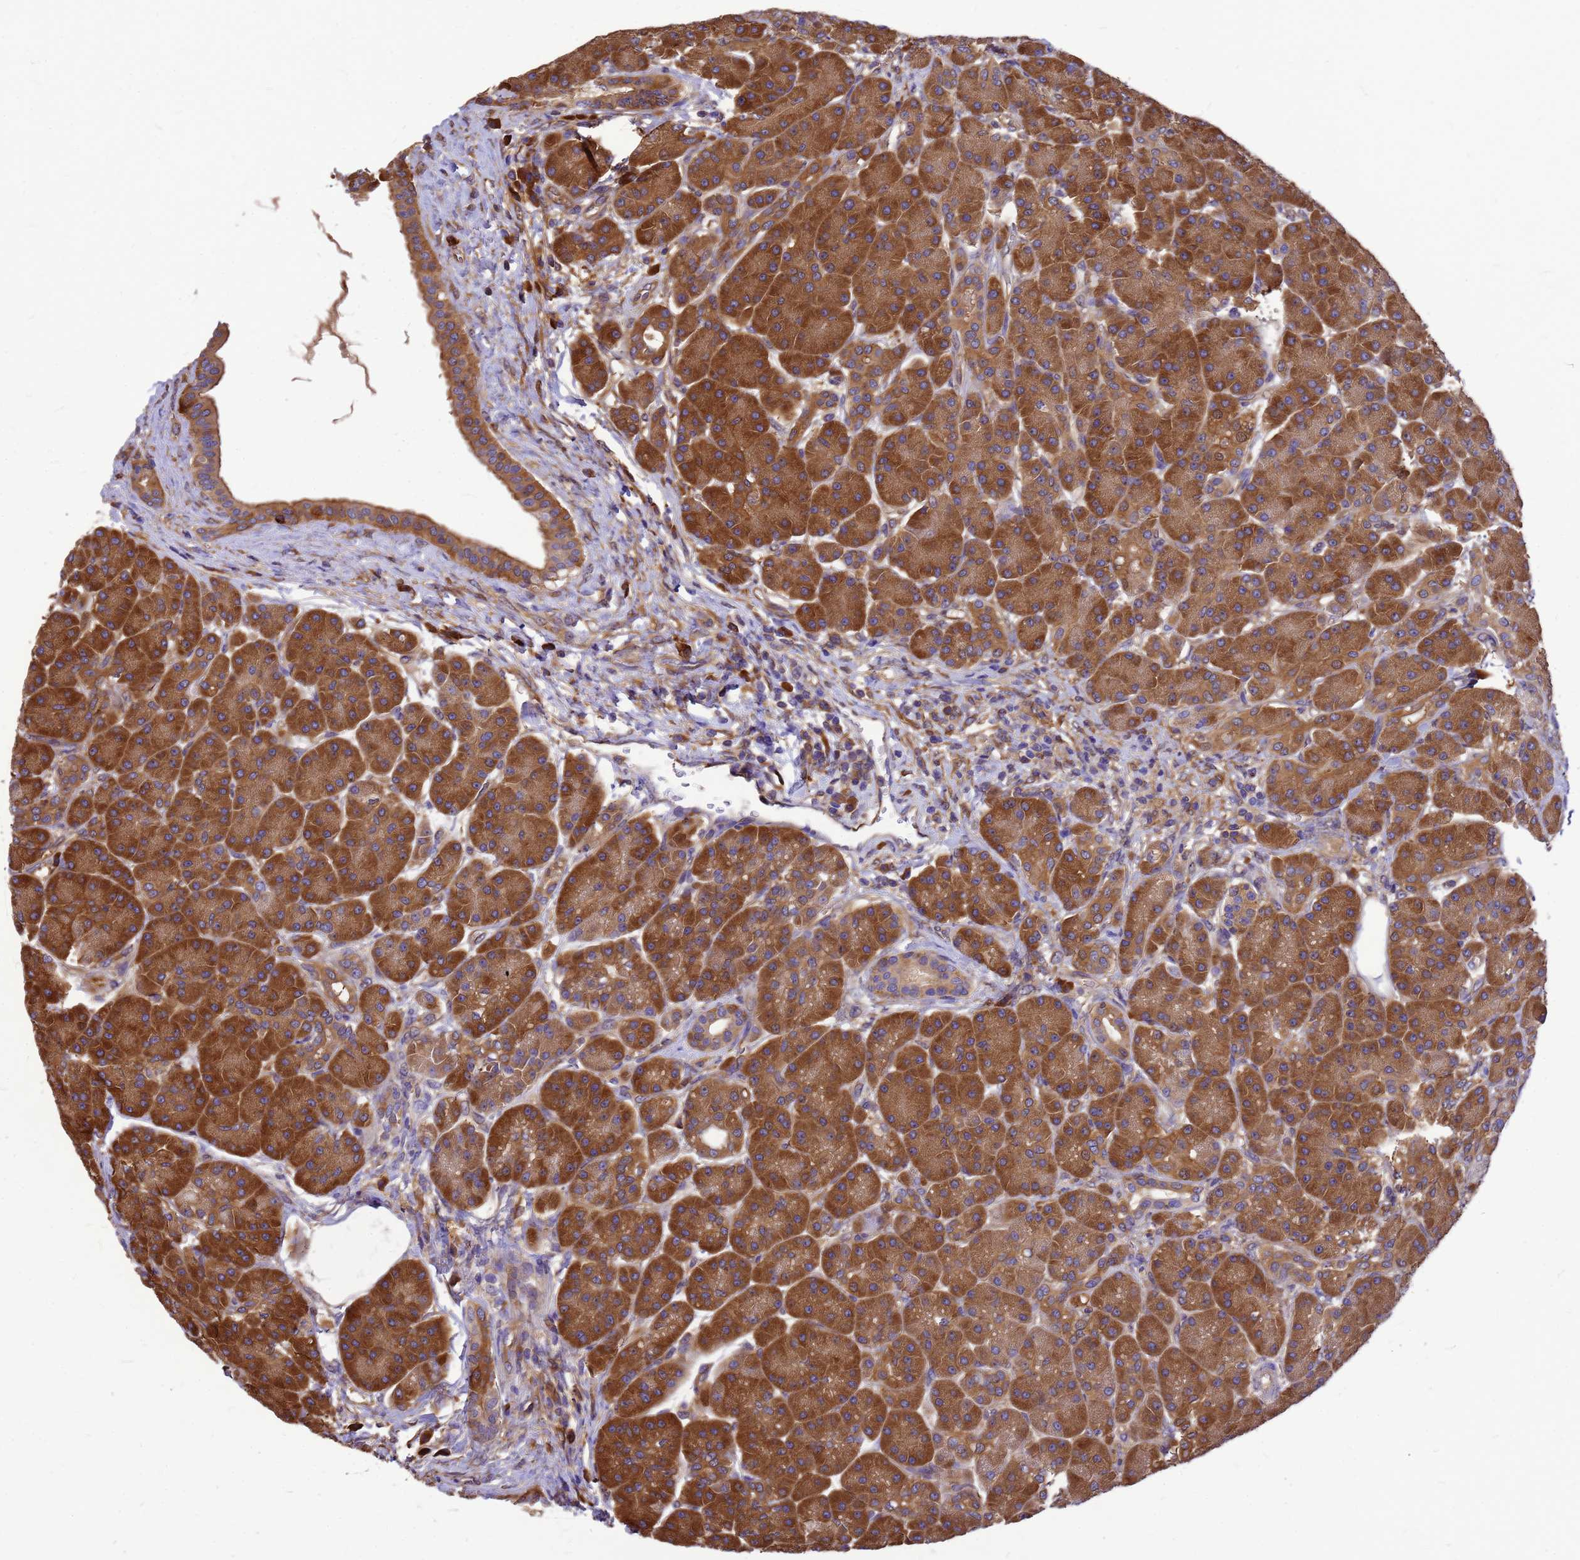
{"staining": {"intensity": "strong", "quantity": ">75%", "location": "cytoplasmic/membranous"}, "tissue": "pancreas", "cell_type": "Exocrine glandular cells", "image_type": "normal", "snomed": [{"axis": "morphology", "description": "Normal tissue, NOS"}, {"axis": "topography", "description": "Pancreas"}], "caption": "An immunohistochemistry histopathology image of benign tissue is shown. Protein staining in brown shows strong cytoplasmic/membranous positivity in pancreas within exocrine glandular cells.", "gene": "GID4", "patient": {"sex": "male", "age": 63}}